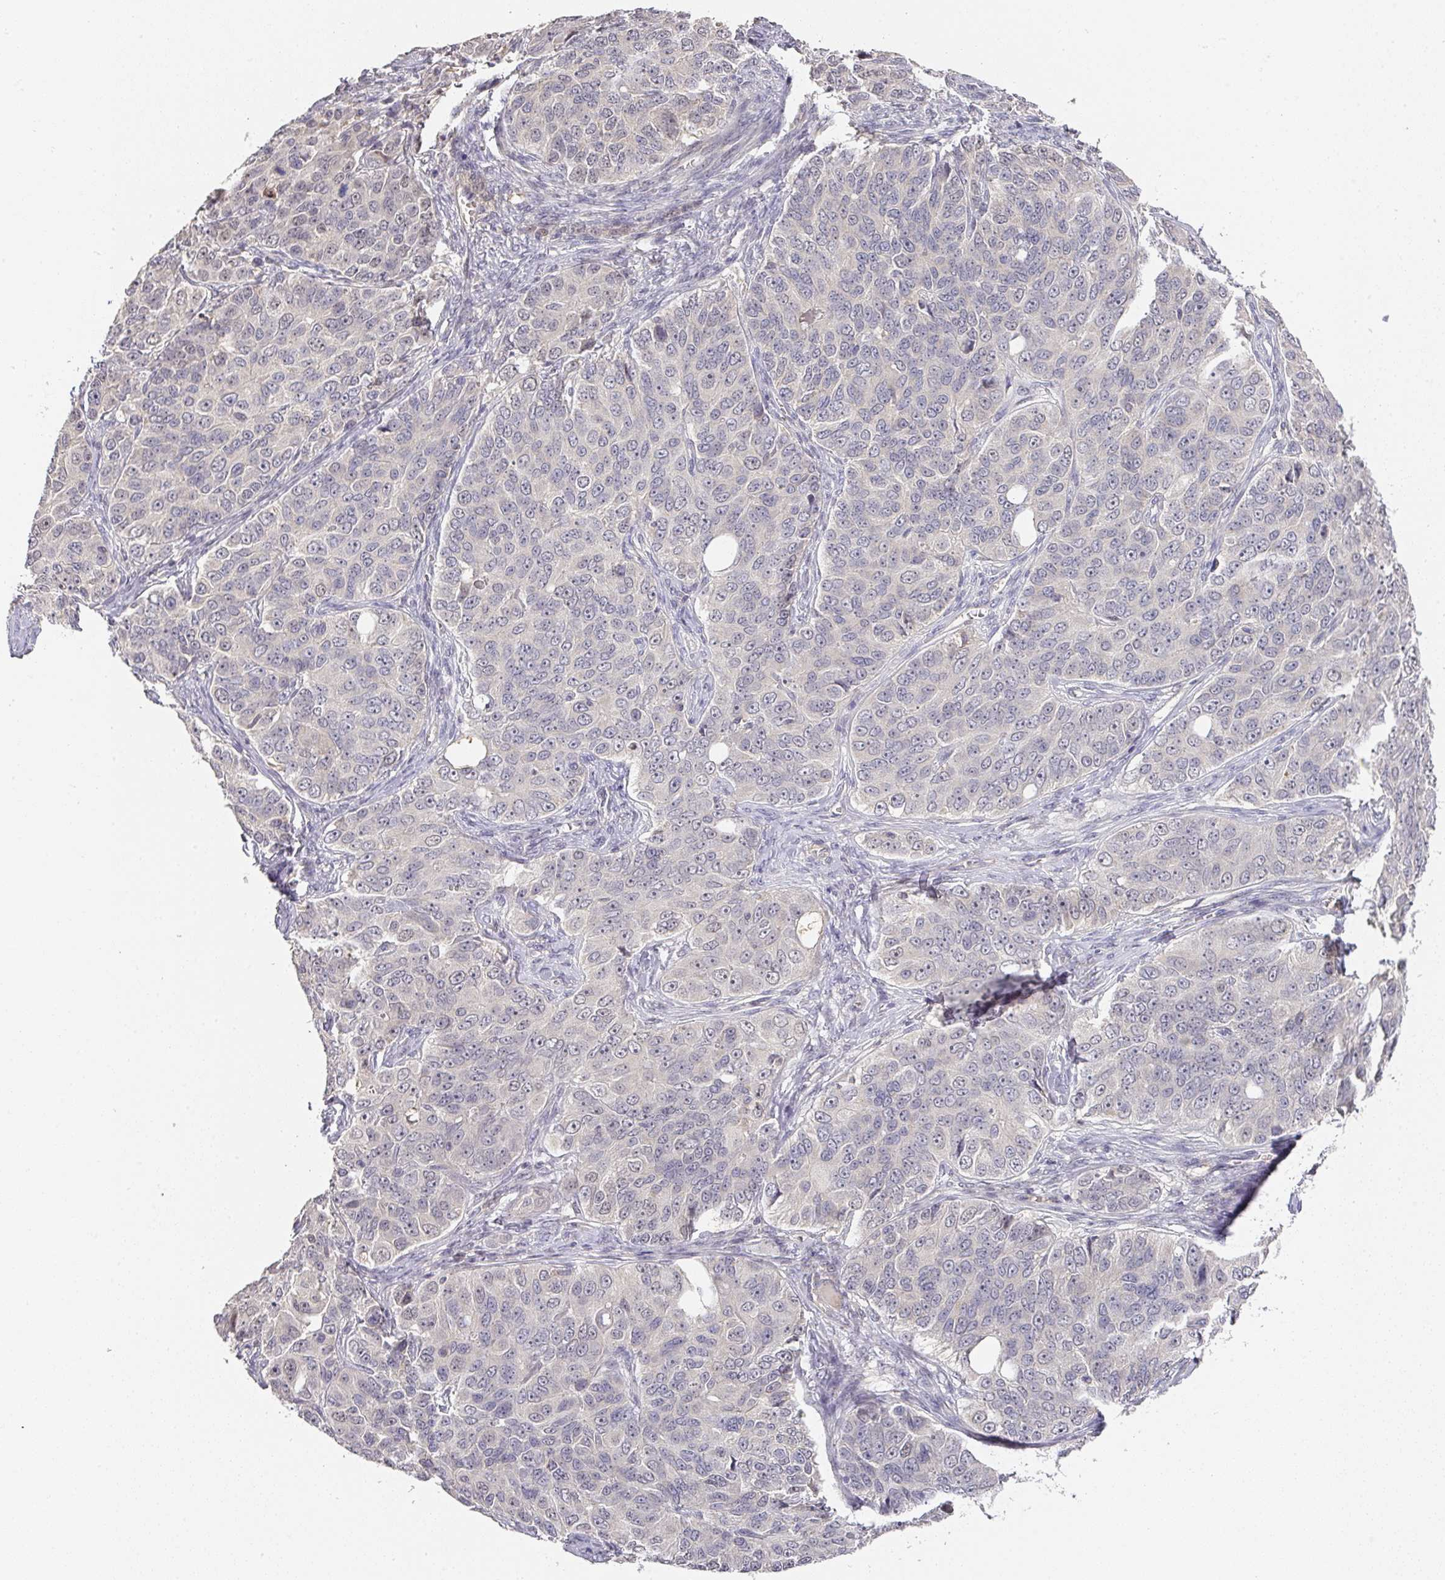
{"staining": {"intensity": "negative", "quantity": "none", "location": "none"}, "tissue": "ovarian cancer", "cell_type": "Tumor cells", "image_type": "cancer", "snomed": [{"axis": "morphology", "description": "Carcinoma, endometroid"}, {"axis": "topography", "description": "Ovary"}], "caption": "Protein analysis of endometroid carcinoma (ovarian) displays no significant staining in tumor cells.", "gene": "FOXN4", "patient": {"sex": "female", "age": 51}}